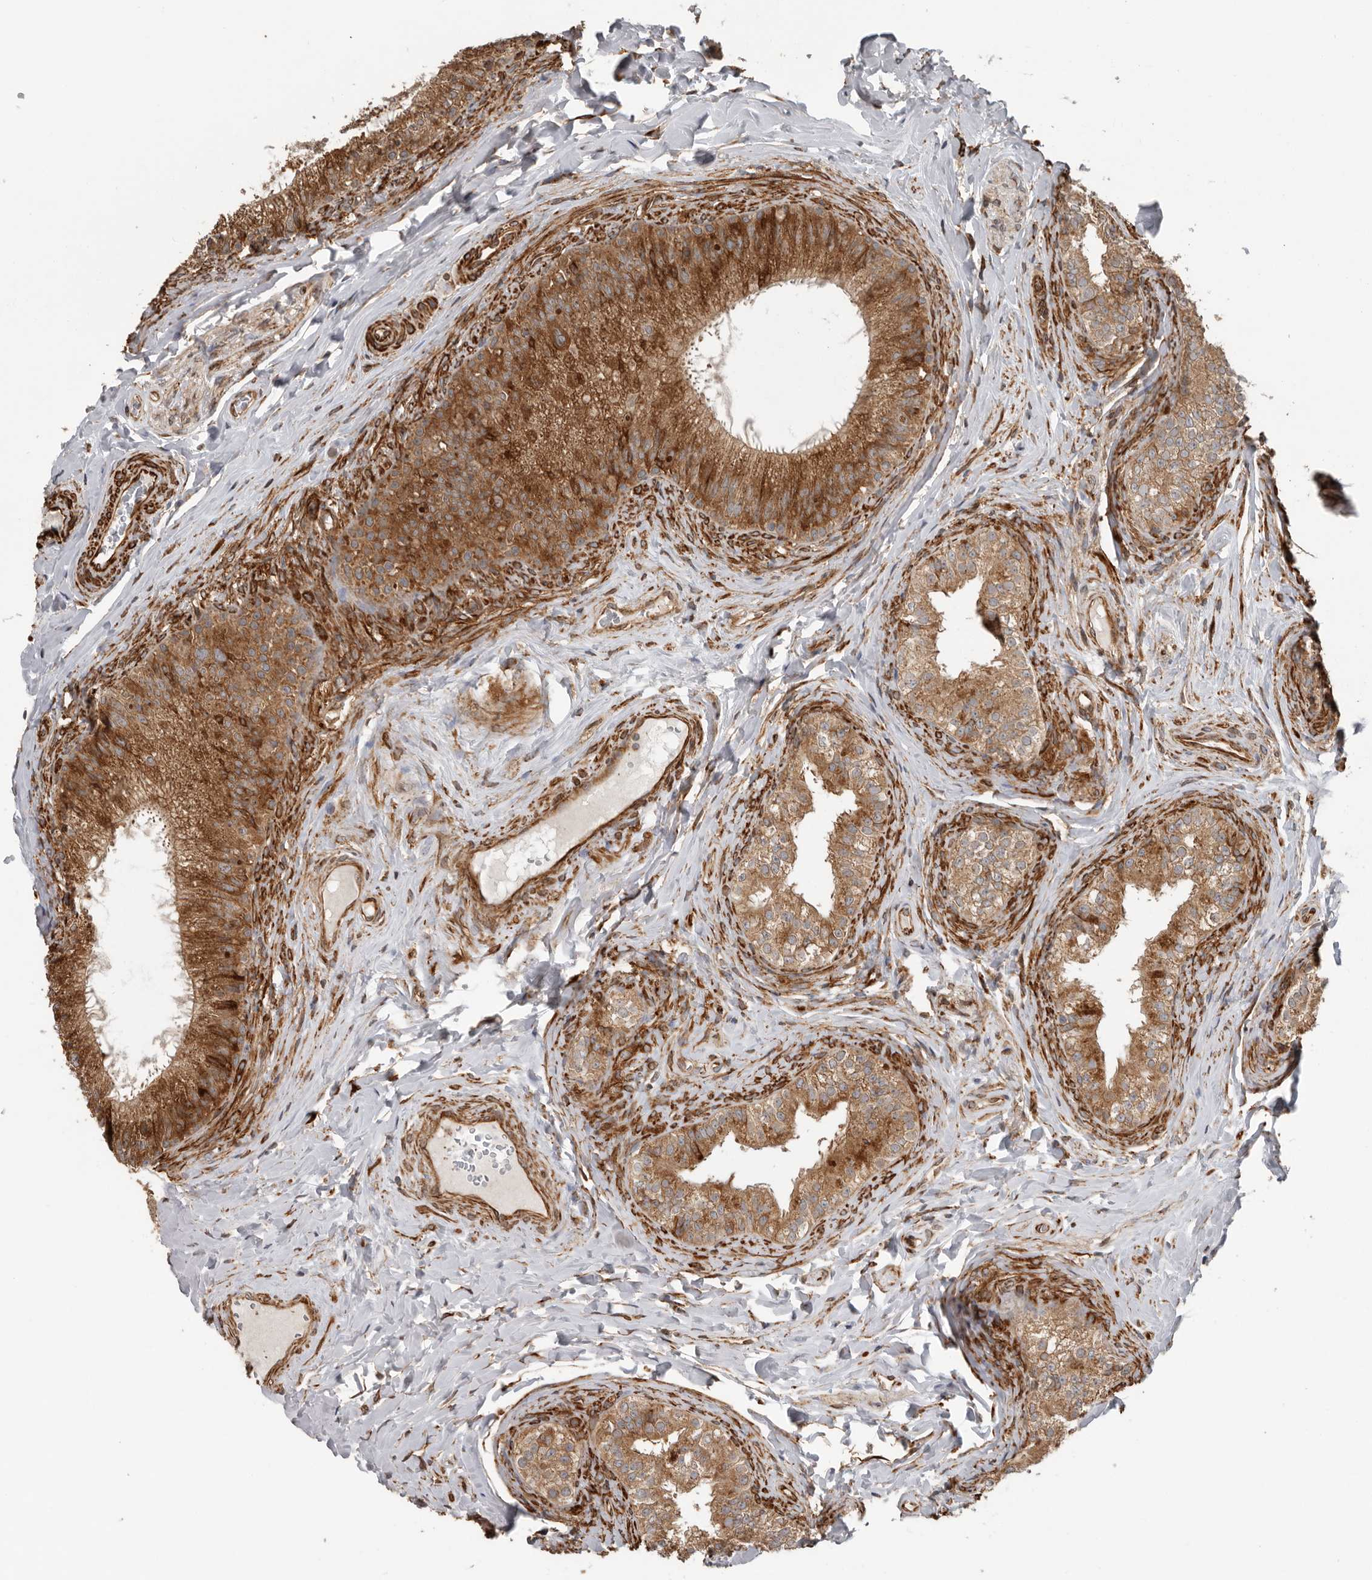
{"staining": {"intensity": "strong", "quantity": ">75%", "location": "cytoplasmic/membranous"}, "tissue": "epididymis", "cell_type": "Glandular cells", "image_type": "normal", "snomed": [{"axis": "morphology", "description": "Normal tissue, NOS"}, {"axis": "topography", "description": "Epididymis"}], "caption": "This image exhibits unremarkable epididymis stained with immunohistochemistry (IHC) to label a protein in brown. The cytoplasmic/membranous of glandular cells show strong positivity for the protein. Nuclei are counter-stained blue.", "gene": "CEP350", "patient": {"sex": "male", "age": 49}}